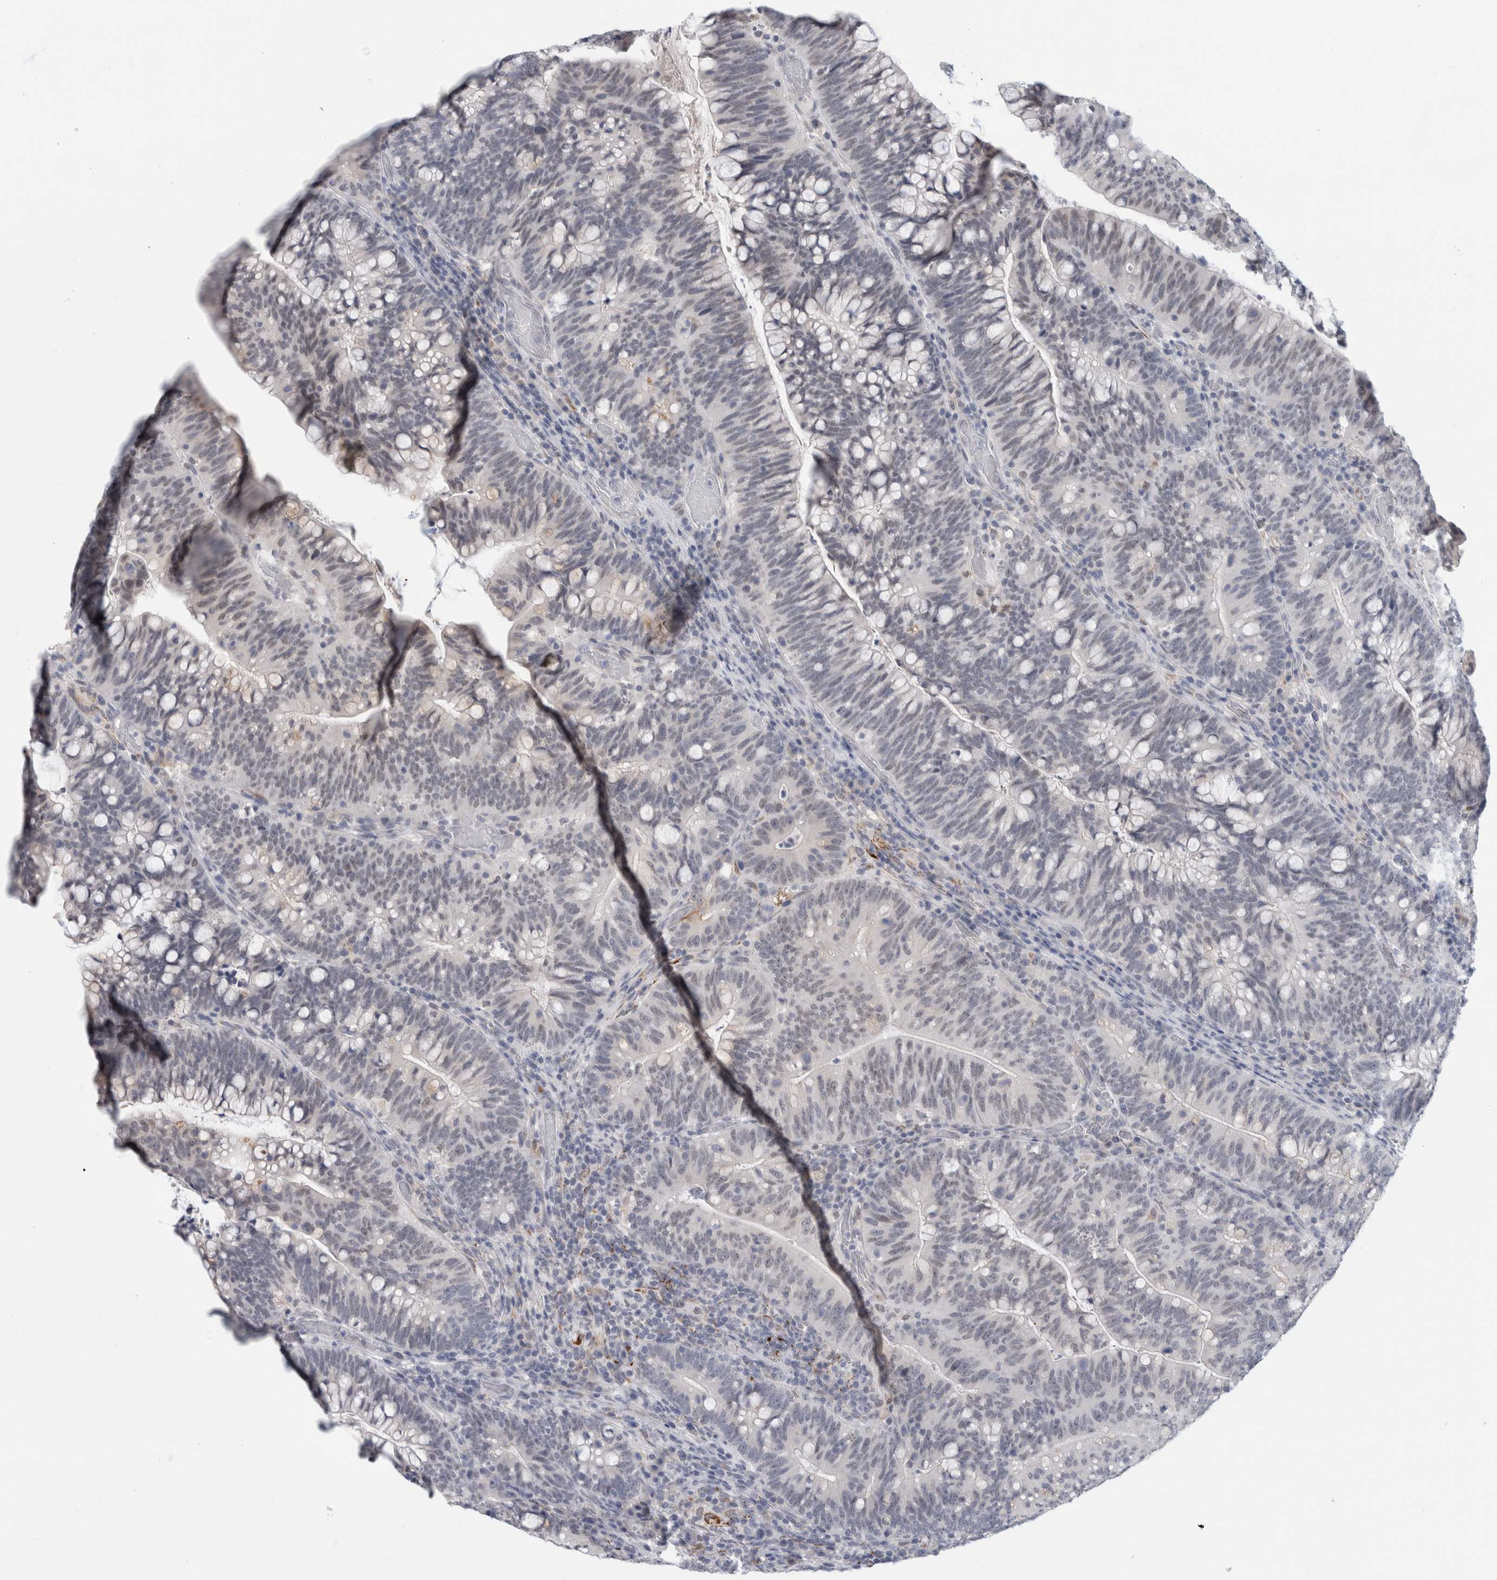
{"staining": {"intensity": "negative", "quantity": "none", "location": "none"}, "tissue": "colorectal cancer", "cell_type": "Tumor cells", "image_type": "cancer", "snomed": [{"axis": "morphology", "description": "Adenocarcinoma, NOS"}, {"axis": "topography", "description": "Colon"}], "caption": "Protein analysis of colorectal adenocarcinoma reveals no significant positivity in tumor cells.", "gene": "NIPA1", "patient": {"sex": "female", "age": 66}}